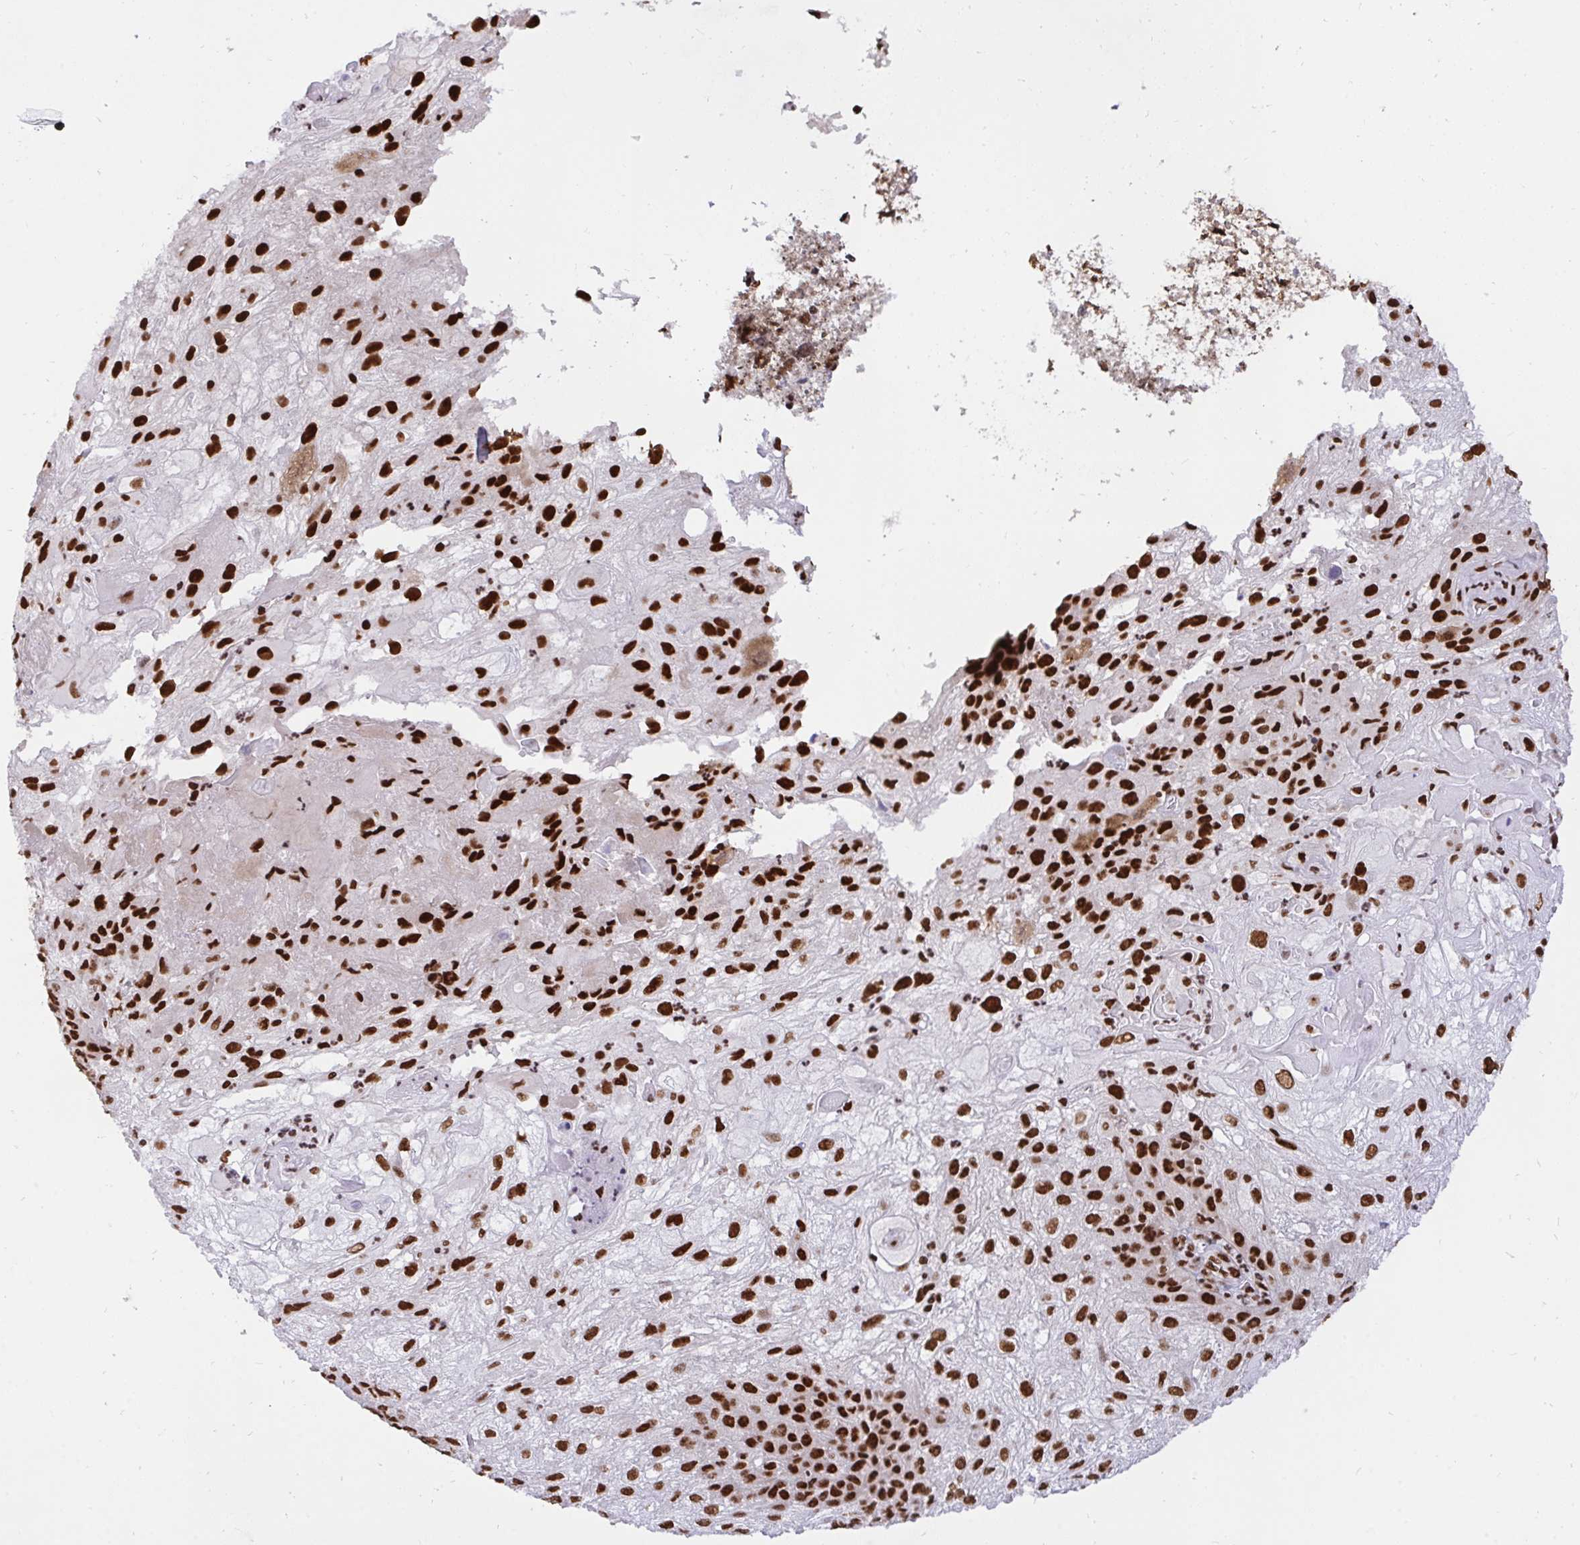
{"staining": {"intensity": "strong", "quantity": ">75%", "location": "nuclear"}, "tissue": "skin cancer", "cell_type": "Tumor cells", "image_type": "cancer", "snomed": [{"axis": "morphology", "description": "Normal tissue, NOS"}, {"axis": "morphology", "description": "Squamous cell carcinoma, NOS"}, {"axis": "topography", "description": "Skin"}], "caption": "Skin cancer tissue exhibits strong nuclear expression in approximately >75% of tumor cells", "gene": "HNRNPL", "patient": {"sex": "female", "age": 83}}